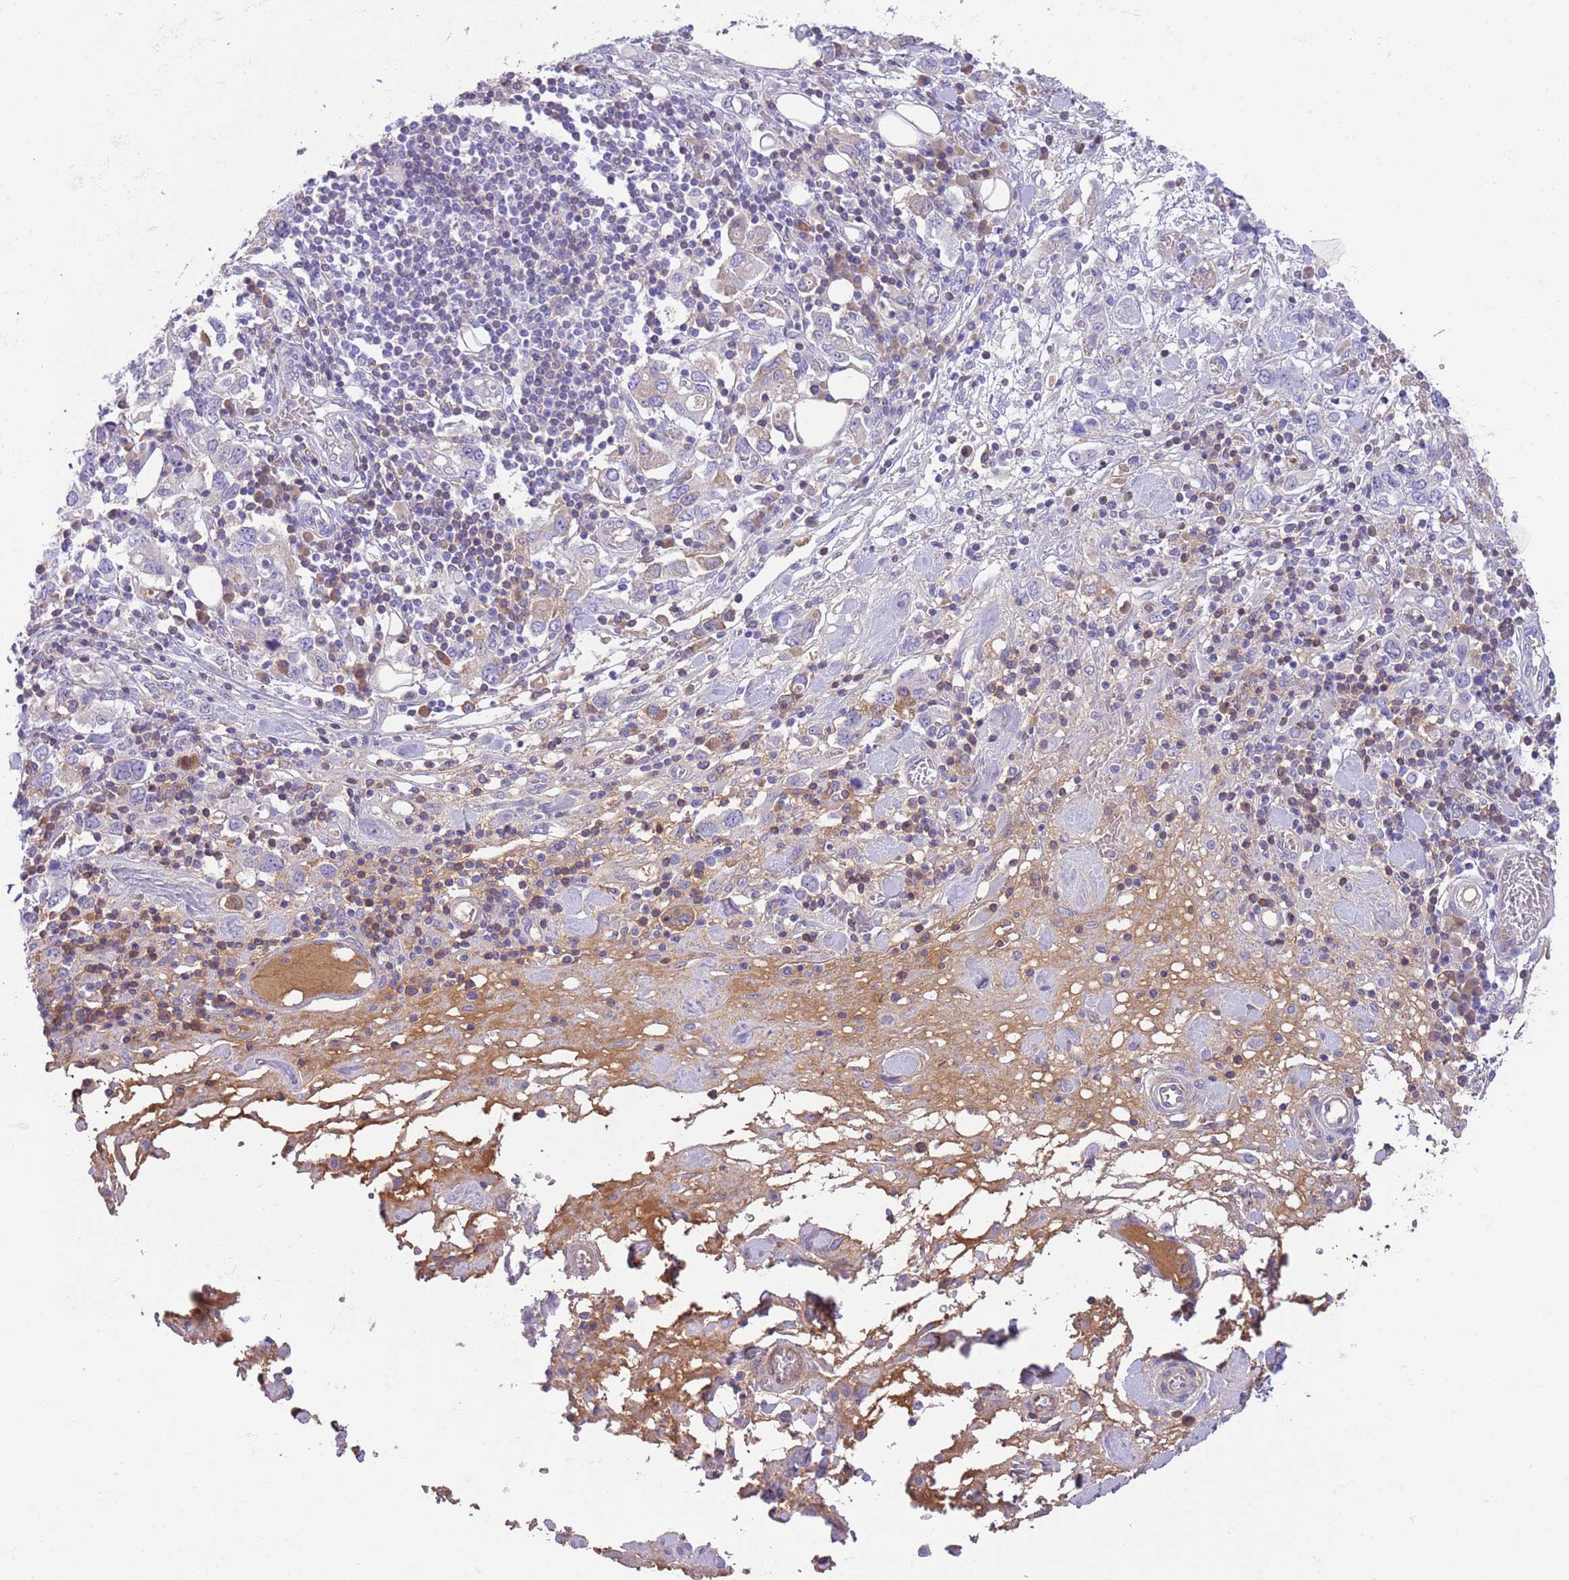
{"staining": {"intensity": "weak", "quantity": "<25%", "location": "cytoplasmic/membranous"}, "tissue": "stomach cancer", "cell_type": "Tumor cells", "image_type": "cancer", "snomed": [{"axis": "morphology", "description": "Adenocarcinoma, NOS"}, {"axis": "topography", "description": "Stomach, upper"}, {"axis": "topography", "description": "Stomach"}], "caption": "This is an immunohistochemistry (IHC) micrograph of human stomach adenocarcinoma. There is no expression in tumor cells.", "gene": "IGFL4", "patient": {"sex": "male", "age": 62}}